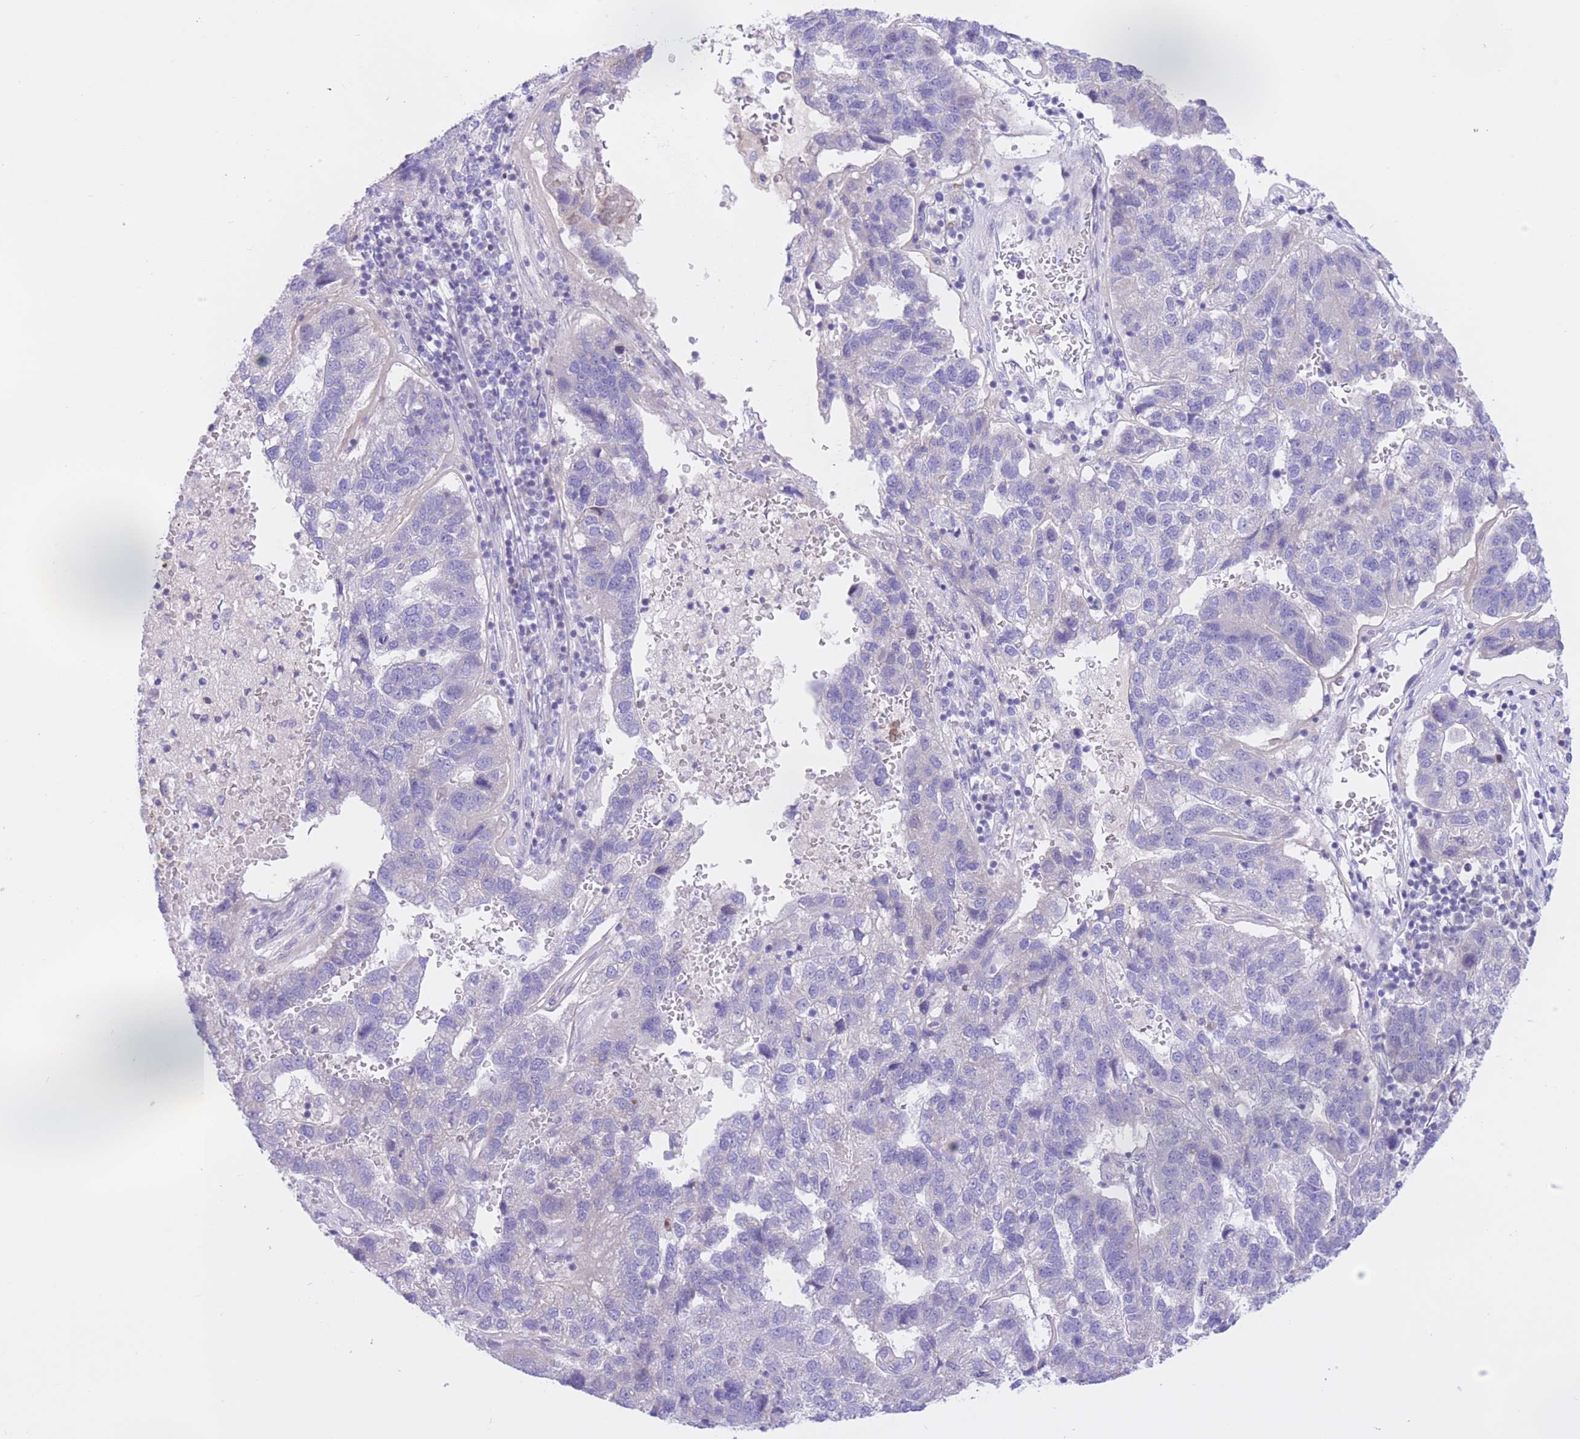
{"staining": {"intensity": "negative", "quantity": "none", "location": "none"}, "tissue": "pancreatic cancer", "cell_type": "Tumor cells", "image_type": "cancer", "snomed": [{"axis": "morphology", "description": "Adenocarcinoma, NOS"}, {"axis": "topography", "description": "Pancreas"}], "caption": "Pancreatic cancer (adenocarcinoma) was stained to show a protein in brown. There is no significant staining in tumor cells. (Immunohistochemistry, brightfield microscopy, high magnification).", "gene": "RPL39L", "patient": {"sex": "female", "age": 61}}